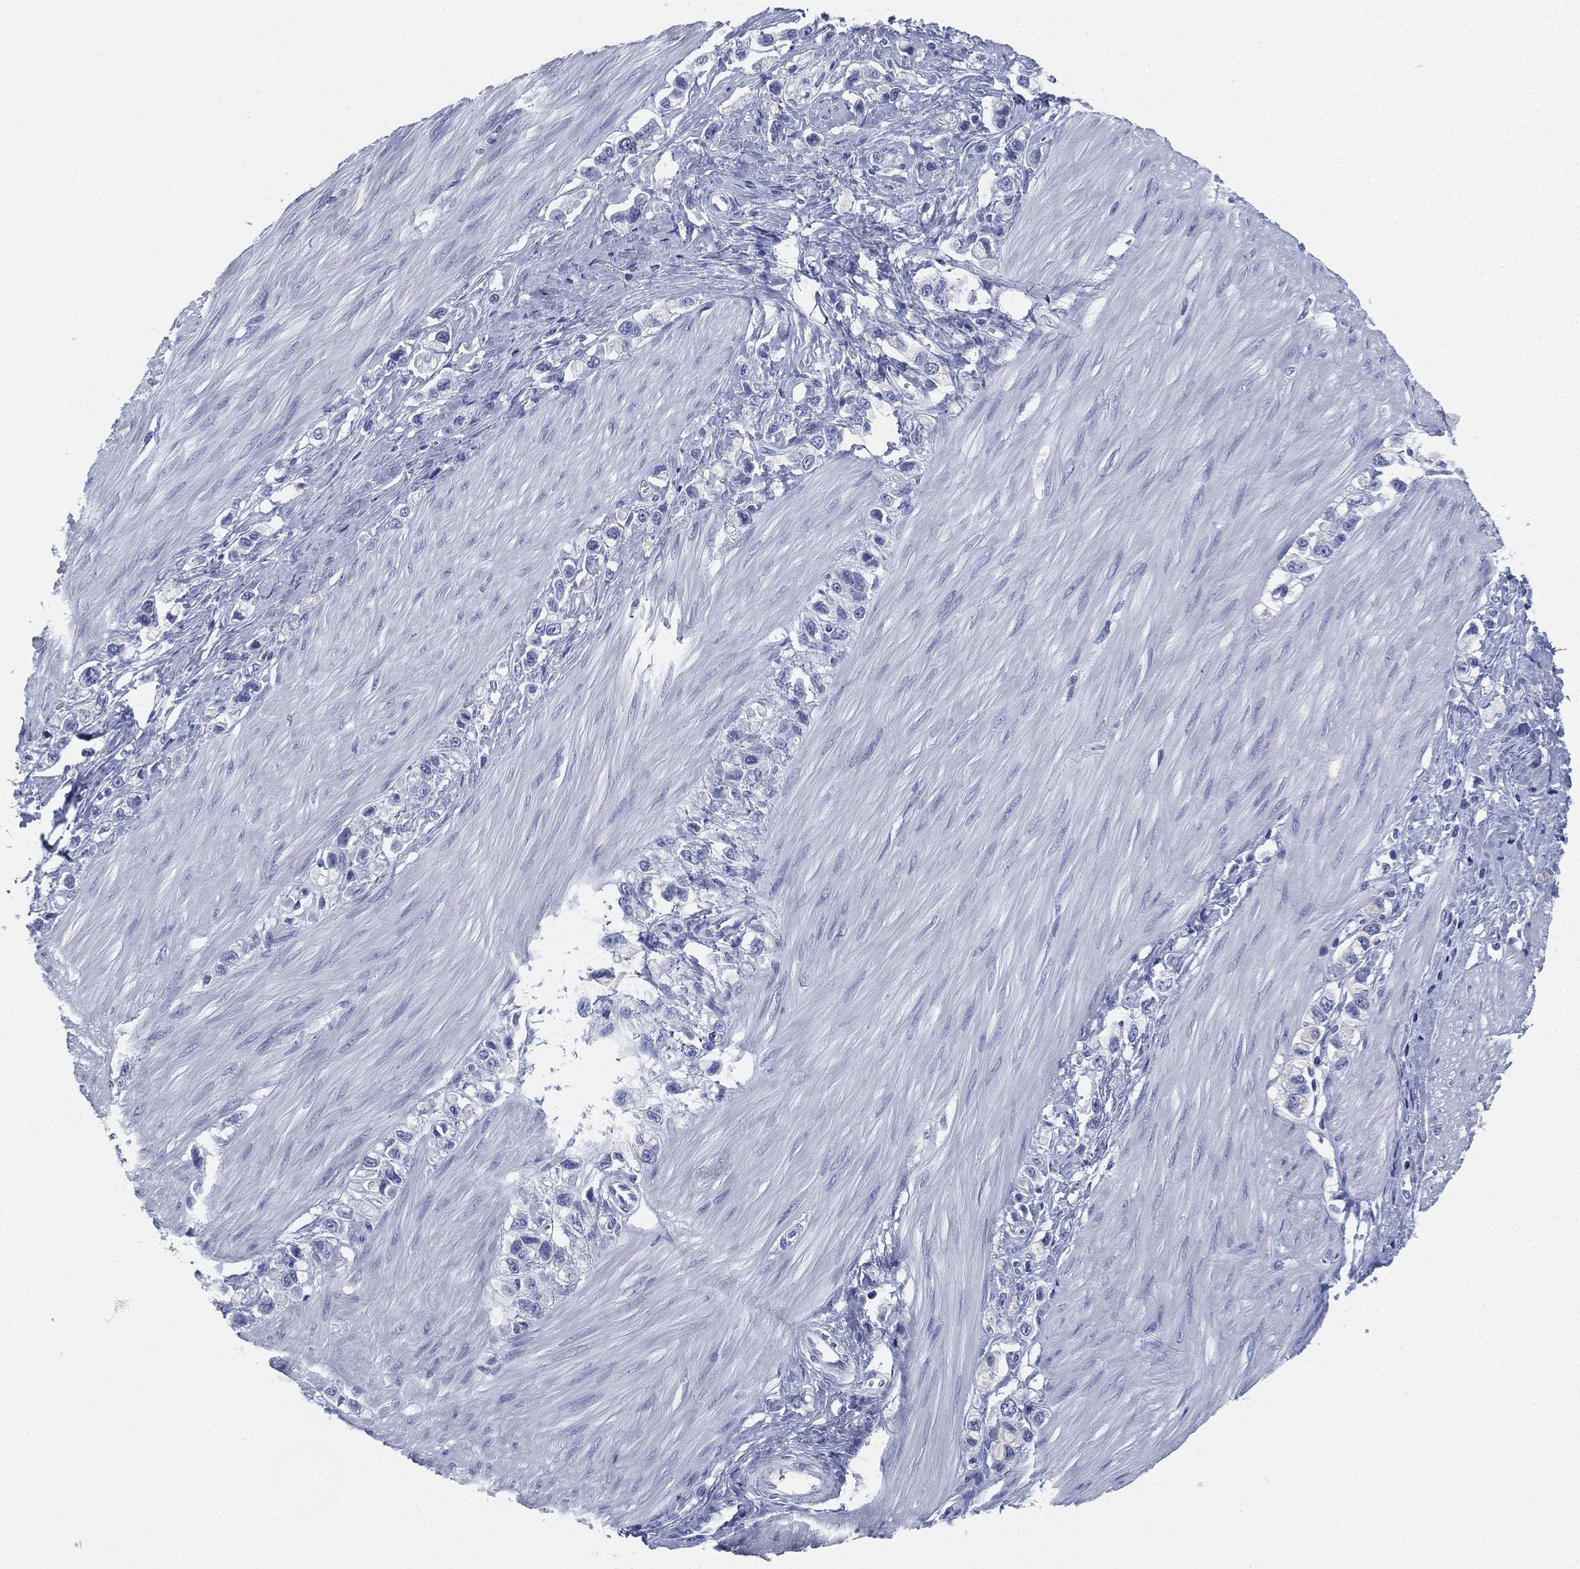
{"staining": {"intensity": "negative", "quantity": "none", "location": "none"}, "tissue": "stomach cancer", "cell_type": "Tumor cells", "image_type": "cancer", "snomed": [{"axis": "morphology", "description": "Normal tissue, NOS"}, {"axis": "morphology", "description": "Adenocarcinoma, NOS"}, {"axis": "morphology", "description": "Adenocarcinoma, High grade"}, {"axis": "topography", "description": "Stomach, upper"}, {"axis": "topography", "description": "Stomach"}], "caption": "Immunohistochemical staining of human stomach adenocarcinoma displays no significant expression in tumor cells. (Stains: DAB (3,3'-diaminobenzidine) immunohistochemistry with hematoxylin counter stain, Microscopy: brightfield microscopy at high magnification).", "gene": "DEFB121", "patient": {"sex": "female", "age": 65}}